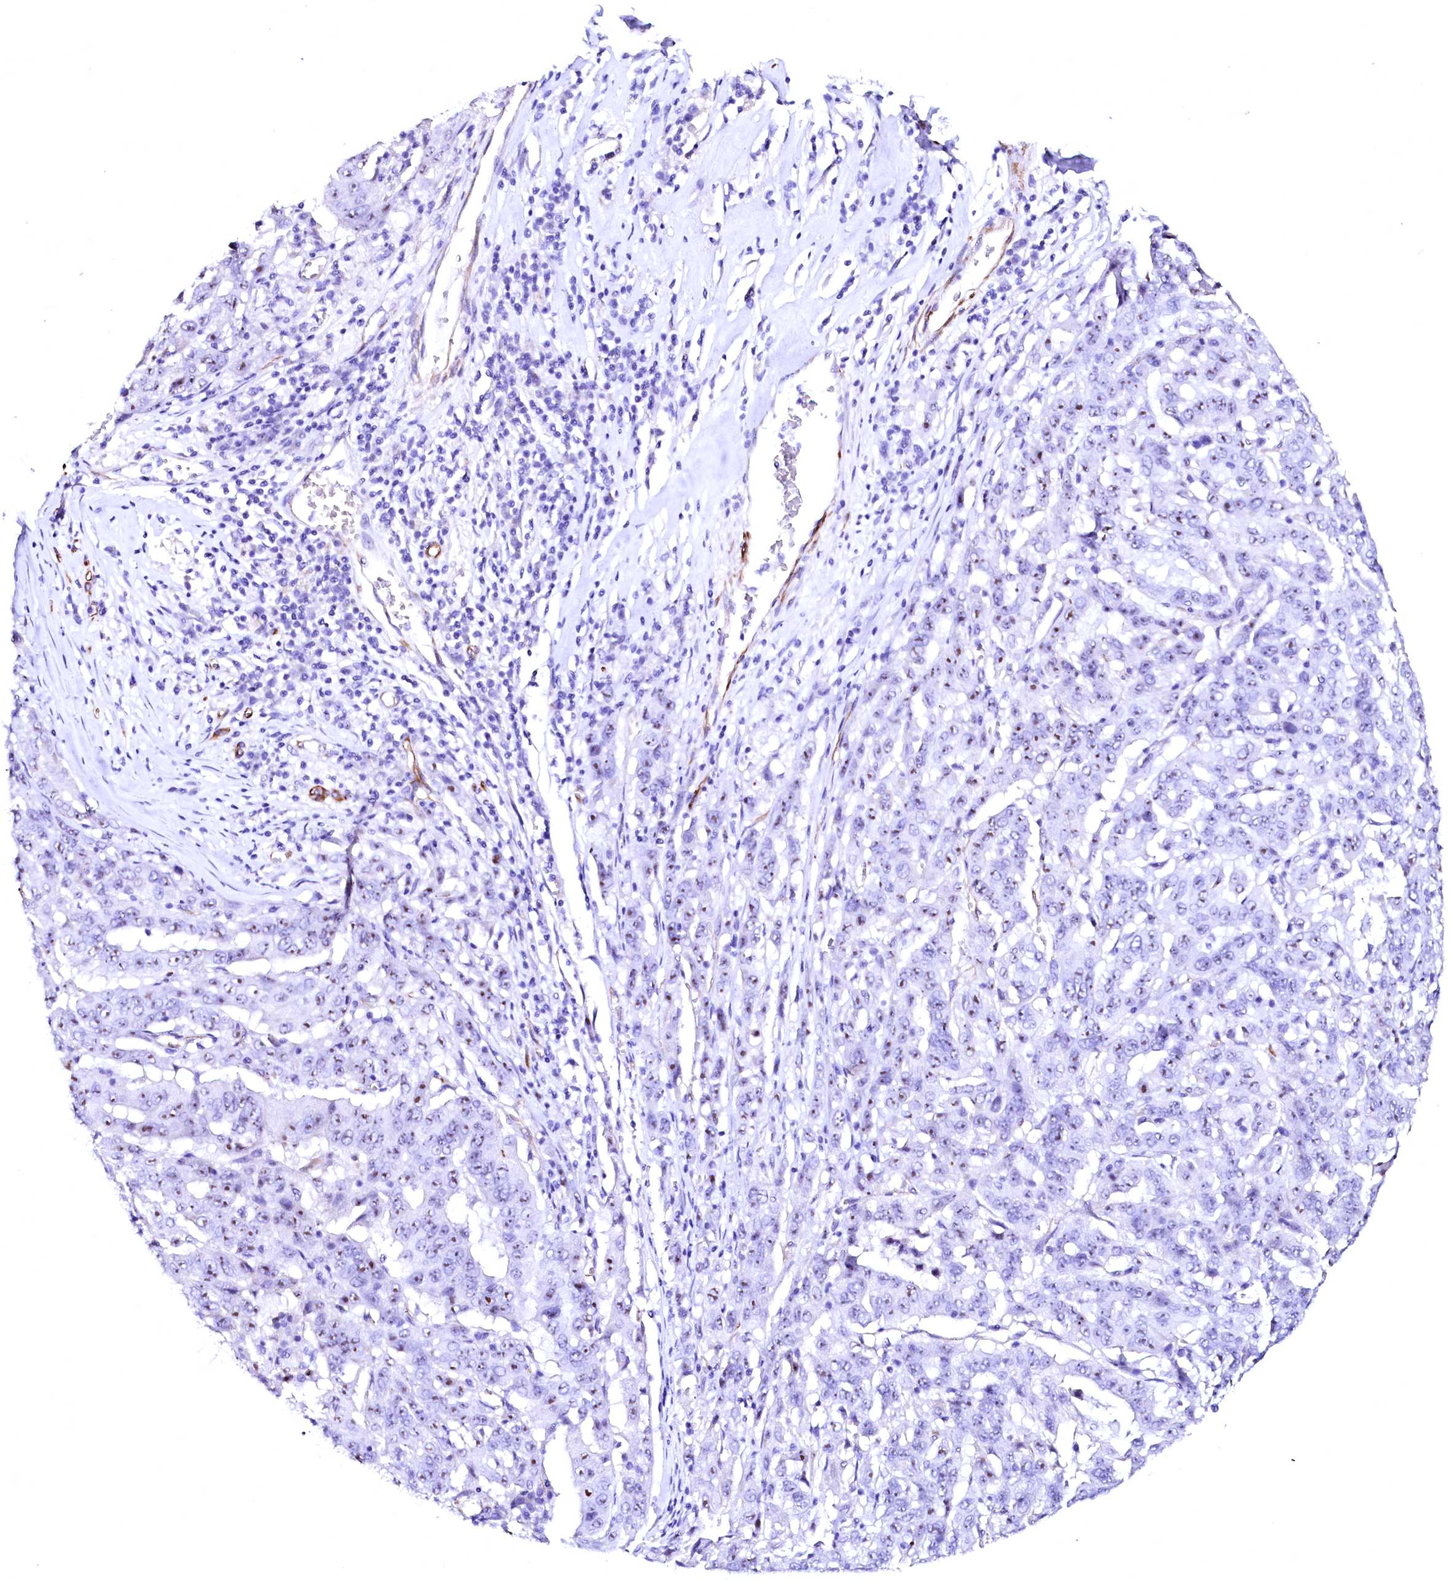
{"staining": {"intensity": "moderate", "quantity": ">75%", "location": "nuclear"}, "tissue": "pancreatic cancer", "cell_type": "Tumor cells", "image_type": "cancer", "snomed": [{"axis": "morphology", "description": "Adenocarcinoma, NOS"}, {"axis": "topography", "description": "Pancreas"}], "caption": "Immunohistochemistry staining of pancreatic adenocarcinoma, which shows medium levels of moderate nuclear positivity in about >75% of tumor cells indicating moderate nuclear protein positivity. The staining was performed using DAB (brown) for protein detection and nuclei were counterstained in hematoxylin (blue).", "gene": "SFR1", "patient": {"sex": "male", "age": 63}}